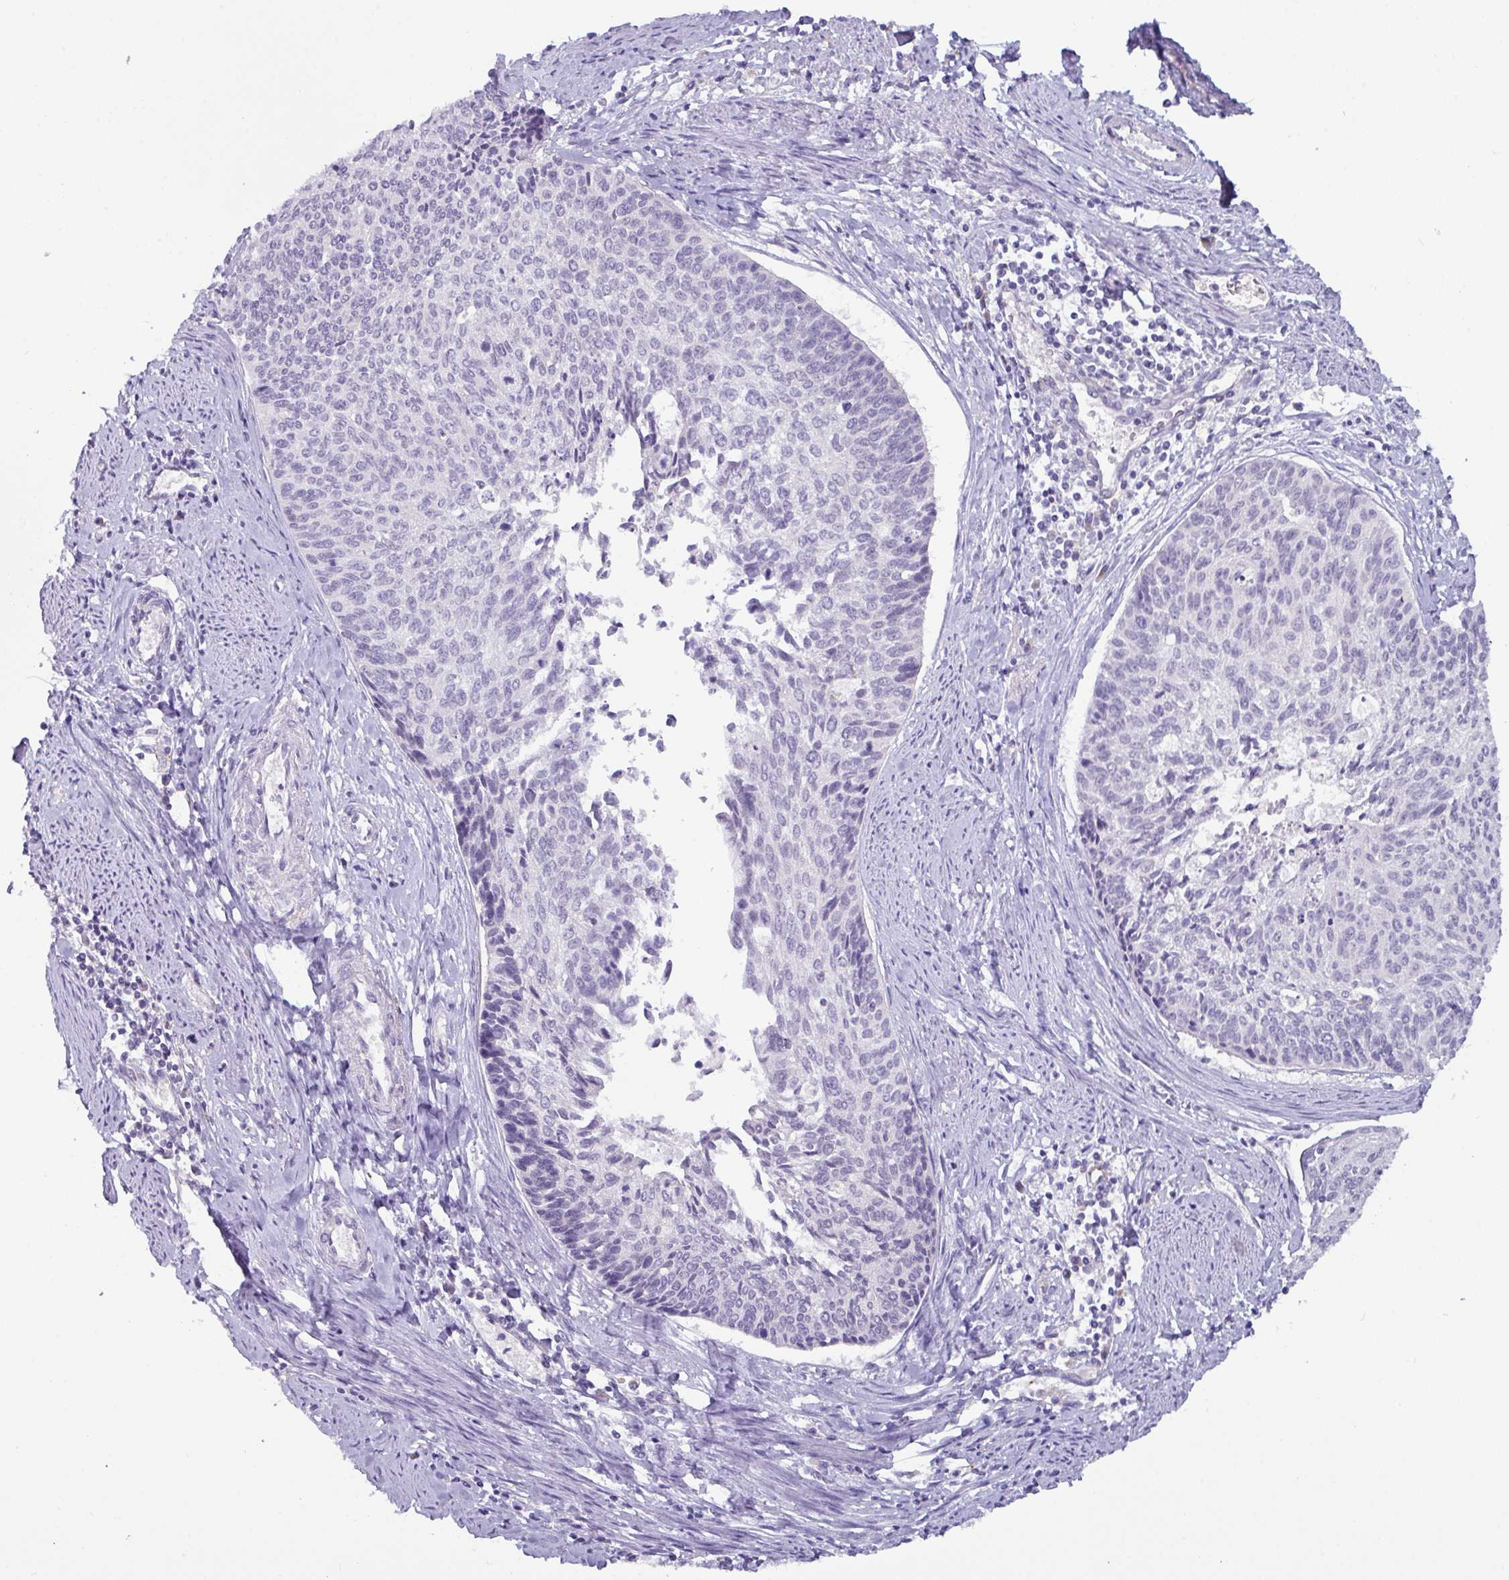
{"staining": {"intensity": "negative", "quantity": "none", "location": "none"}, "tissue": "cervical cancer", "cell_type": "Tumor cells", "image_type": "cancer", "snomed": [{"axis": "morphology", "description": "Squamous cell carcinoma, NOS"}, {"axis": "topography", "description": "Cervix"}], "caption": "The IHC micrograph has no significant staining in tumor cells of cervical cancer (squamous cell carcinoma) tissue.", "gene": "ZNF524", "patient": {"sex": "female", "age": 55}}